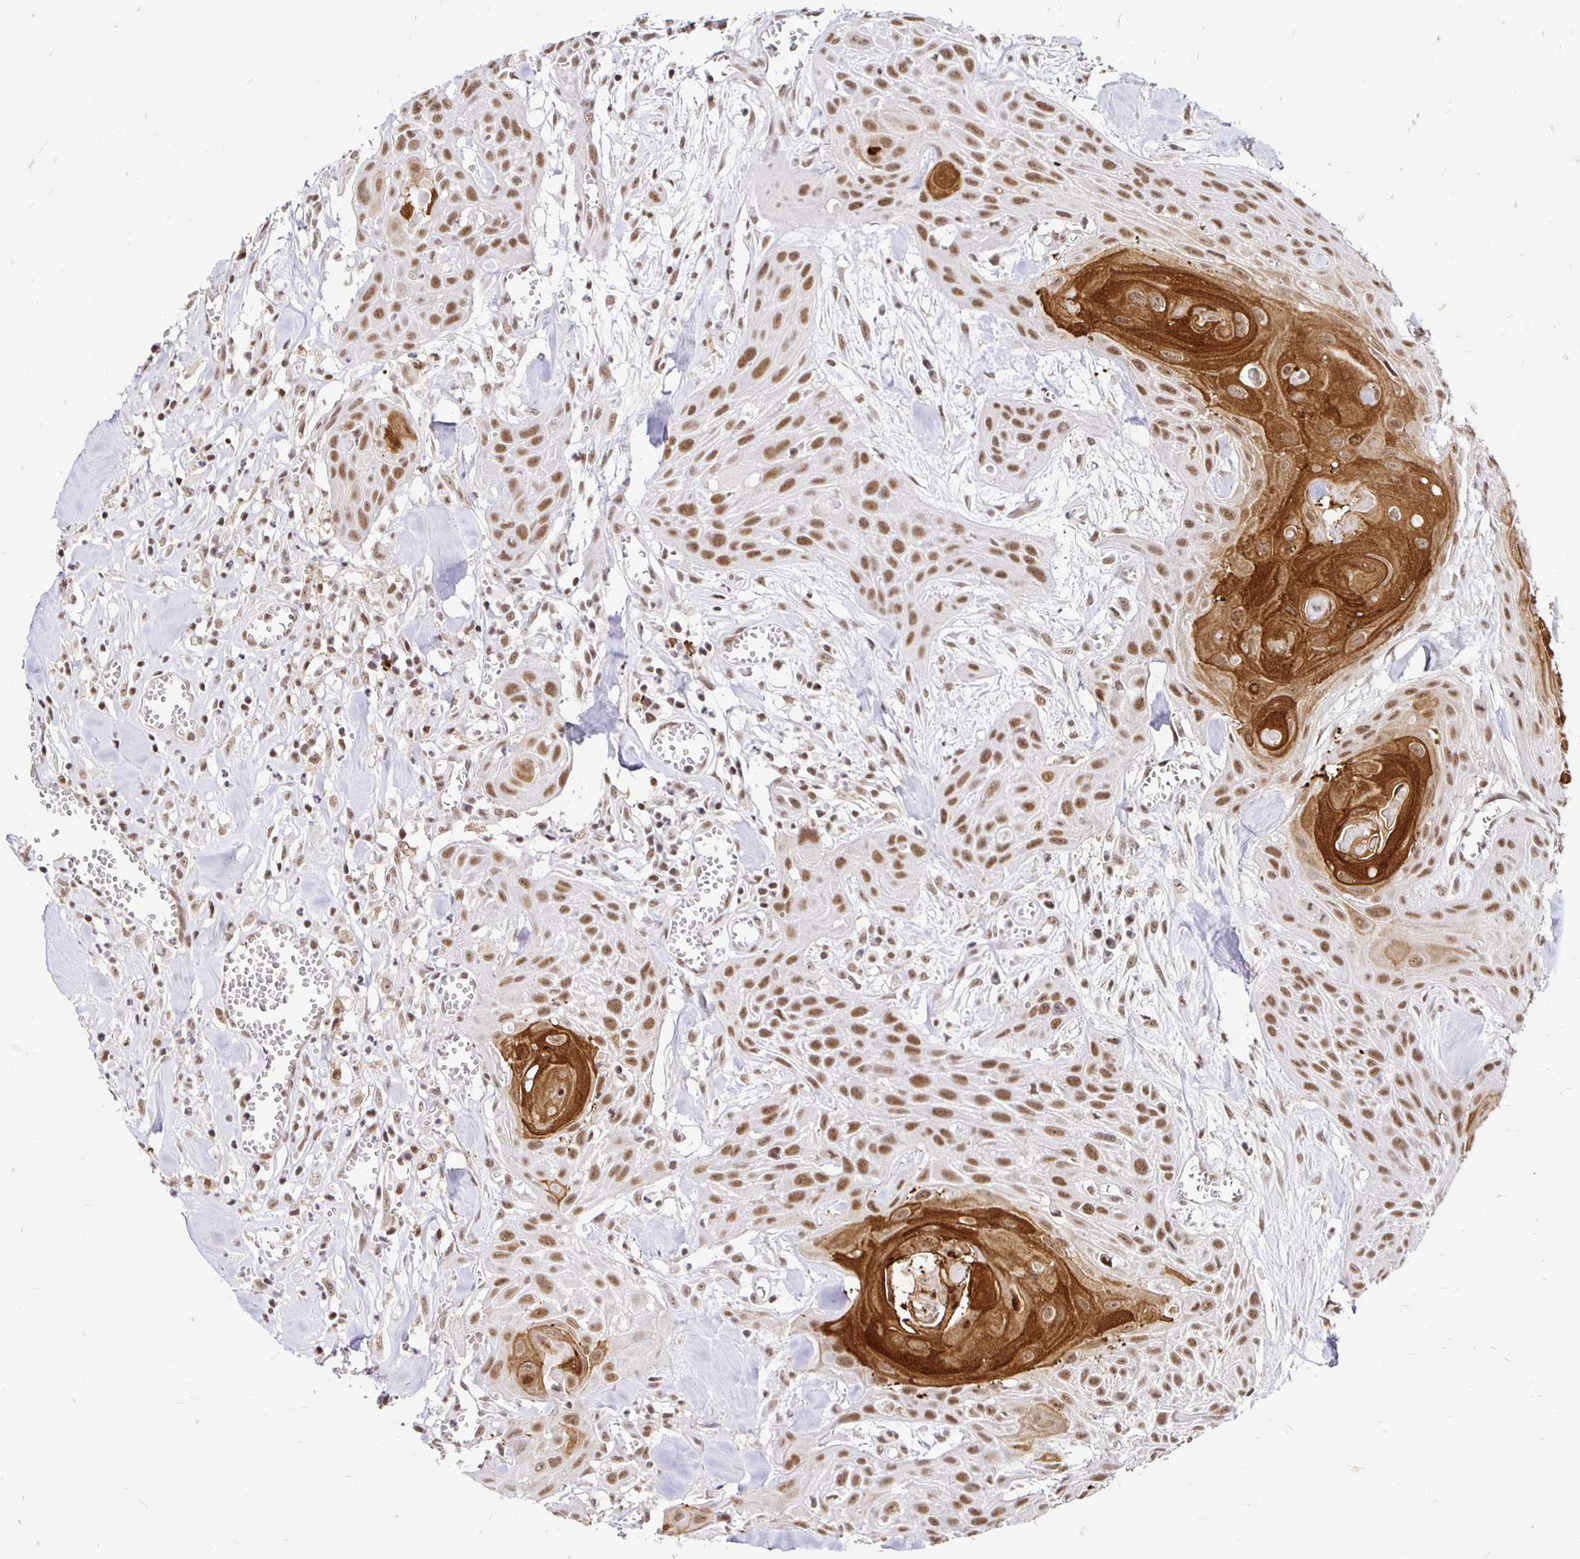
{"staining": {"intensity": "moderate", "quantity": ">75%", "location": "nuclear"}, "tissue": "head and neck cancer", "cell_type": "Tumor cells", "image_type": "cancer", "snomed": [{"axis": "morphology", "description": "Squamous cell carcinoma, NOS"}, {"axis": "topography", "description": "Lymph node"}, {"axis": "topography", "description": "Salivary gland"}, {"axis": "topography", "description": "Head-Neck"}], "caption": "DAB (3,3'-diaminobenzidine) immunohistochemical staining of squamous cell carcinoma (head and neck) shows moderate nuclear protein positivity in about >75% of tumor cells.", "gene": "SIN3A", "patient": {"sex": "female", "age": 74}}